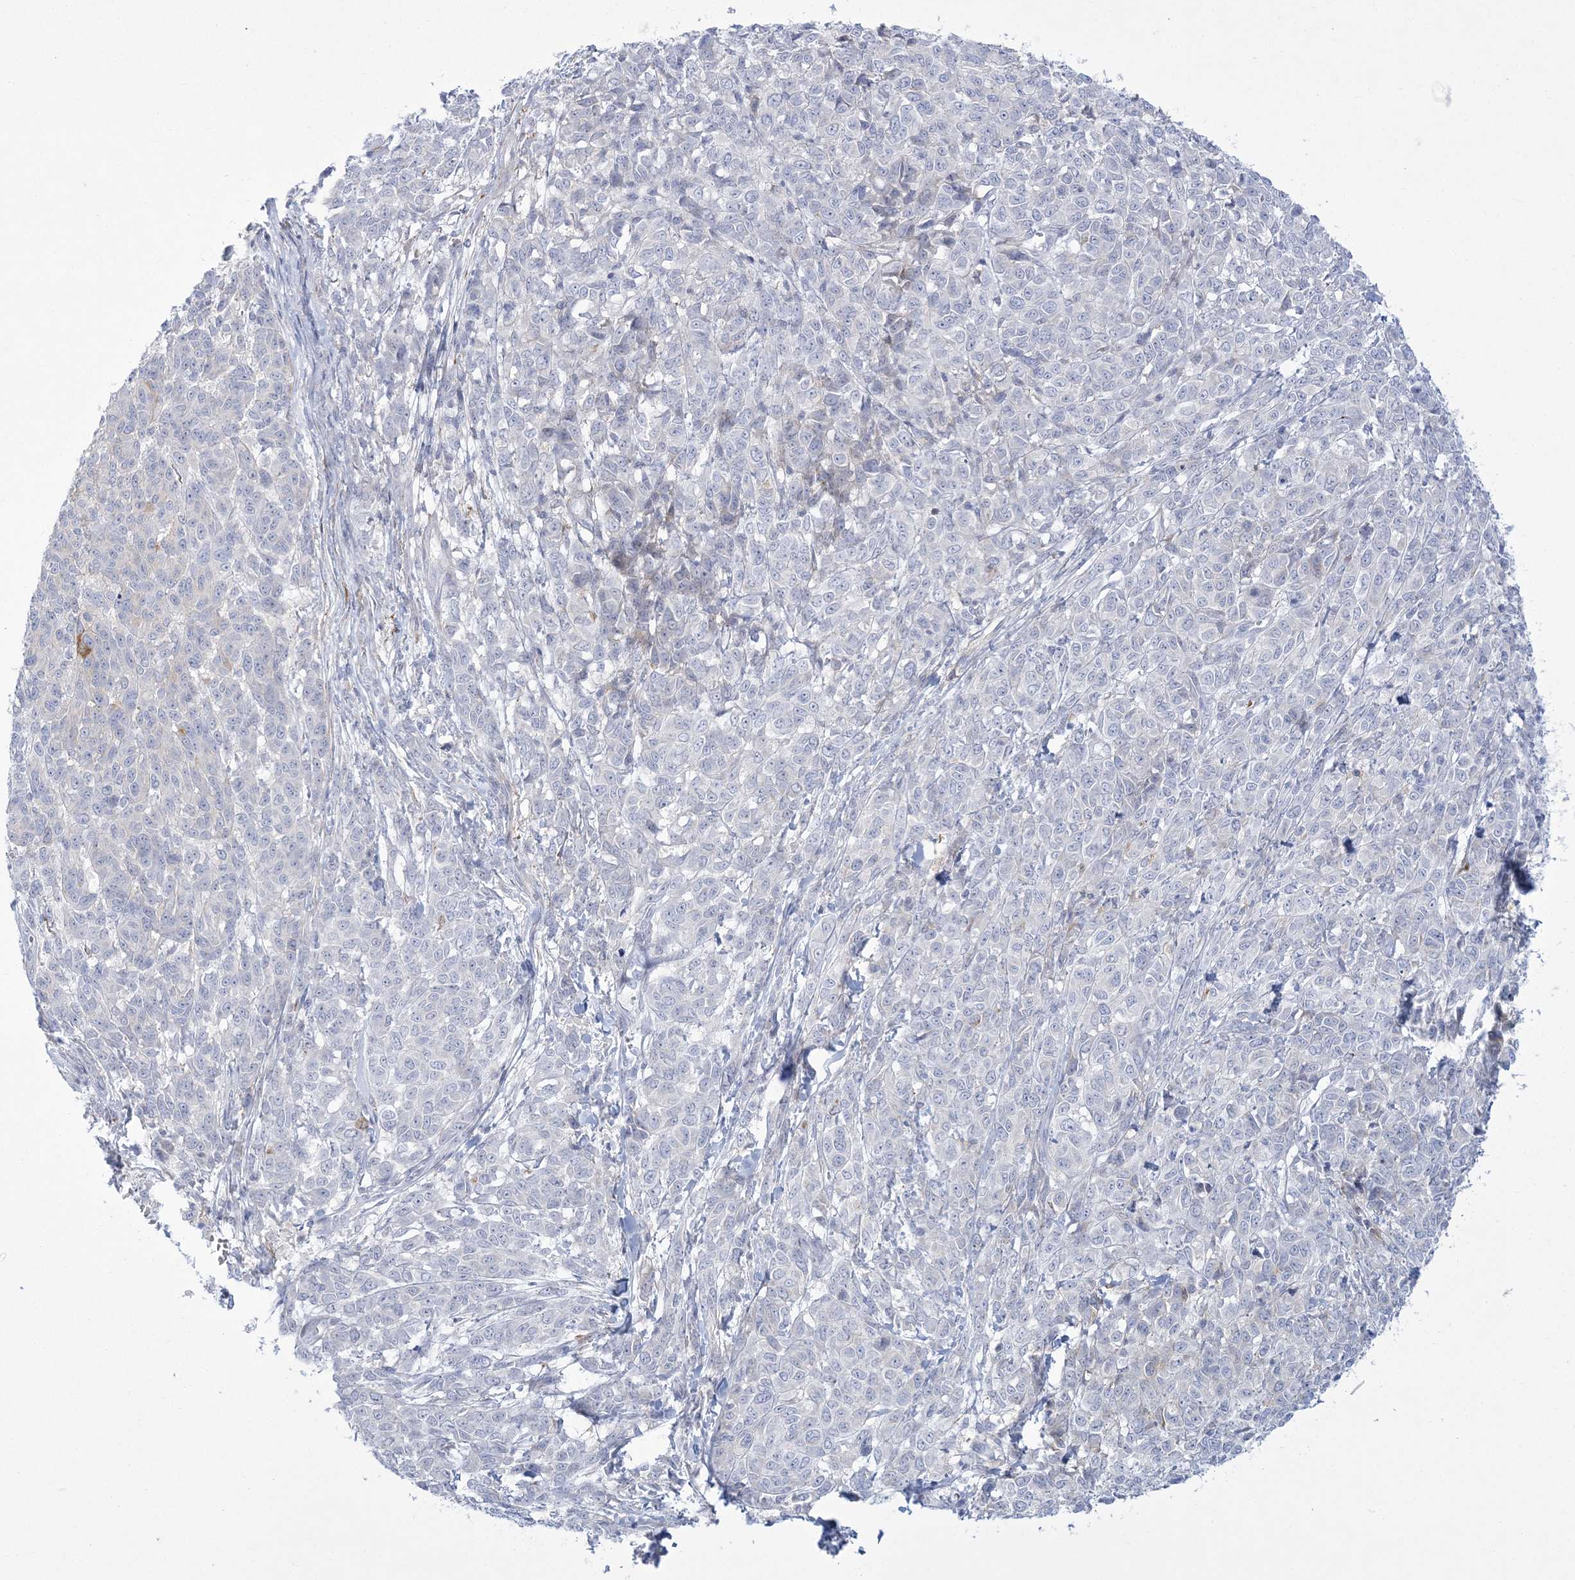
{"staining": {"intensity": "negative", "quantity": "none", "location": "none"}, "tissue": "melanoma", "cell_type": "Tumor cells", "image_type": "cancer", "snomed": [{"axis": "morphology", "description": "Malignant melanoma, NOS"}, {"axis": "topography", "description": "Skin"}], "caption": "Immunohistochemistry of melanoma reveals no expression in tumor cells.", "gene": "WDR27", "patient": {"sex": "male", "age": 49}}